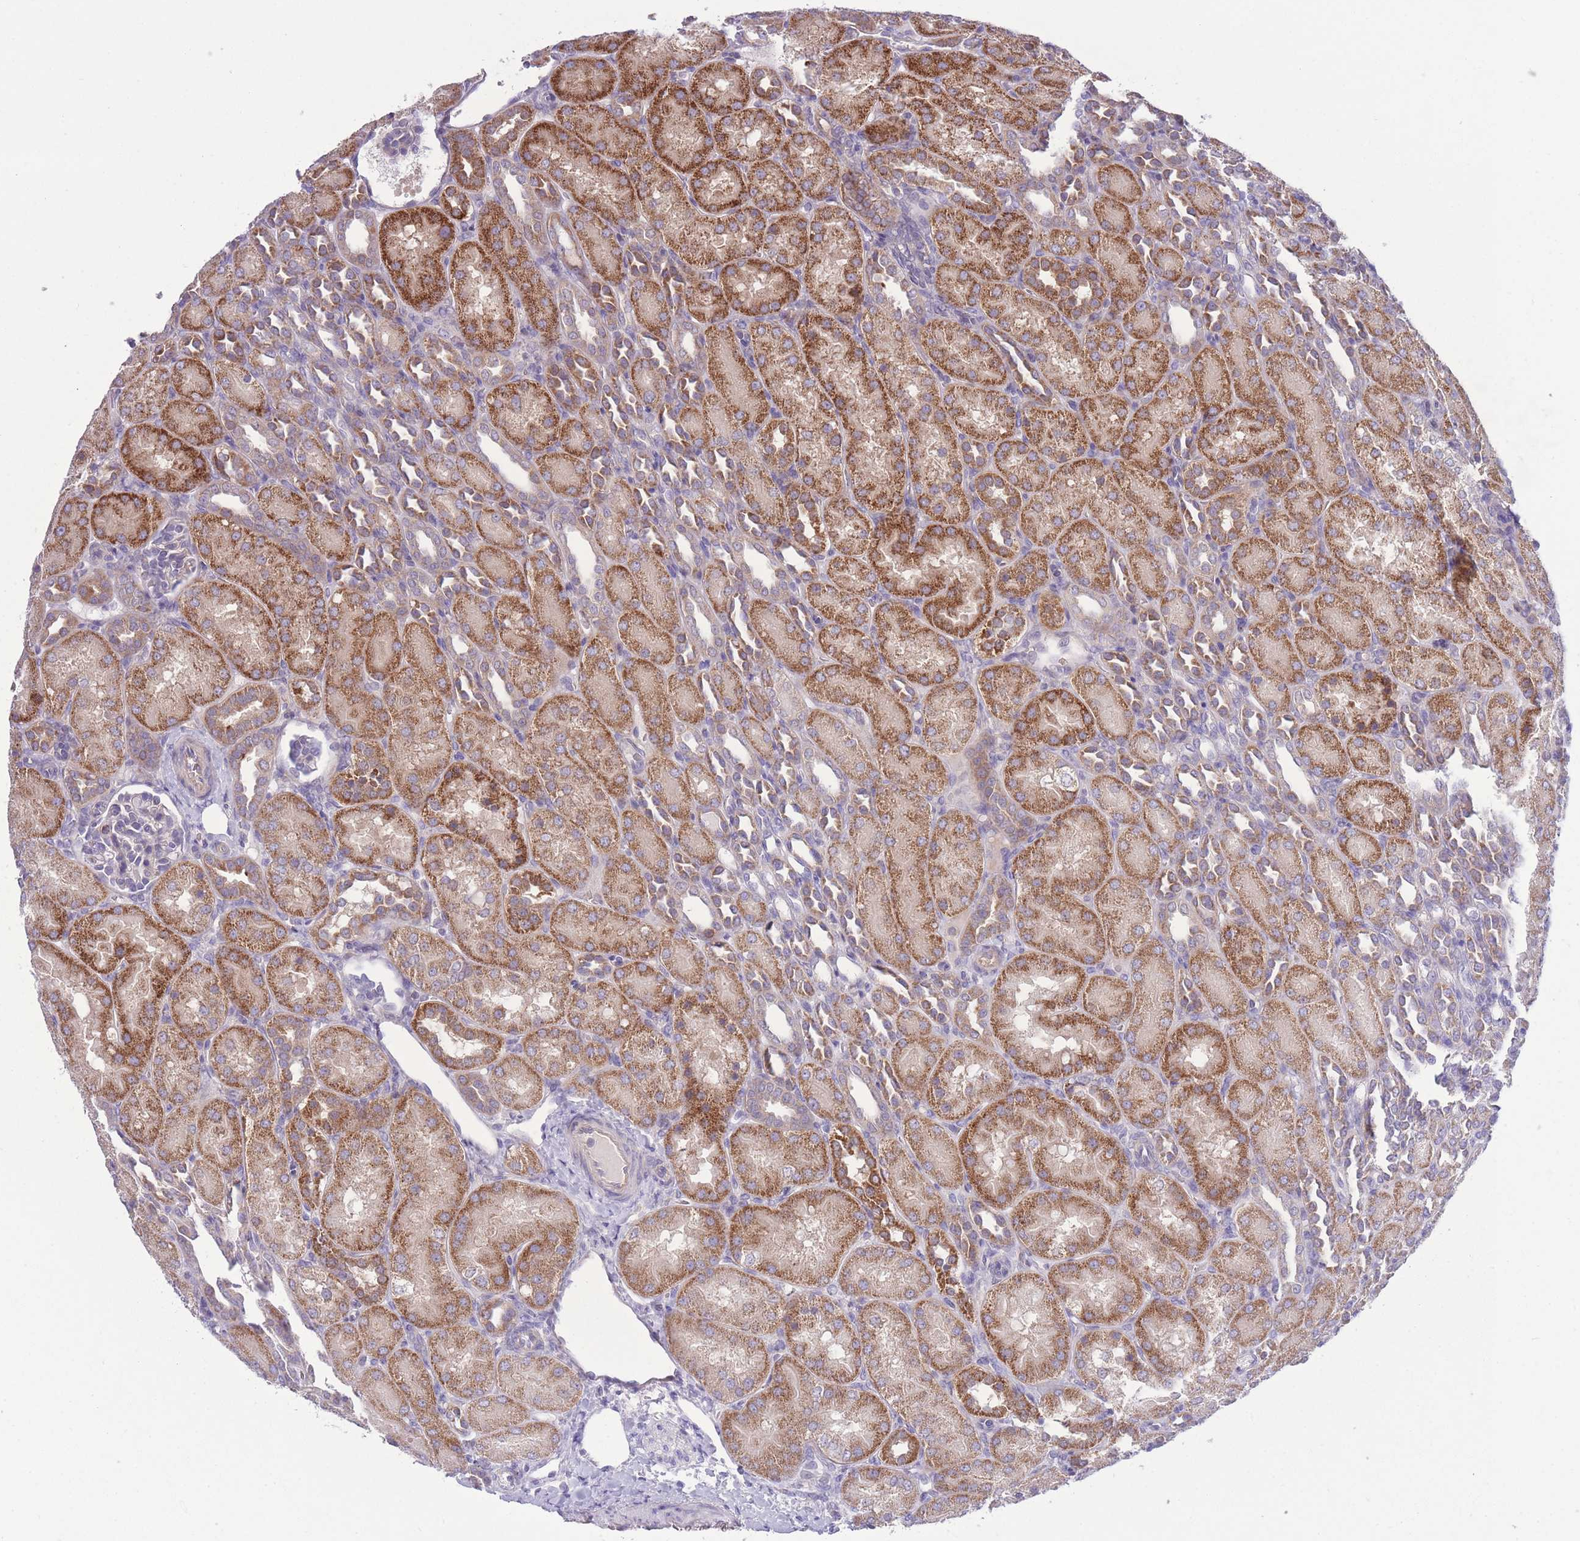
{"staining": {"intensity": "negative", "quantity": "none", "location": "none"}, "tissue": "kidney", "cell_type": "Cells in glomeruli", "image_type": "normal", "snomed": [{"axis": "morphology", "description": "Normal tissue, NOS"}, {"axis": "topography", "description": "Kidney"}], "caption": "High magnification brightfield microscopy of benign kidney stained with DAB (3,3'-diaminobenzidine) (brown) and counterstained with hematoxylin (blue): cells in glomeruli show no significant staining. Nuclei are stained in blue.", "gene": "CCT6A", "patient": {"sex": "male", "age": 1}}